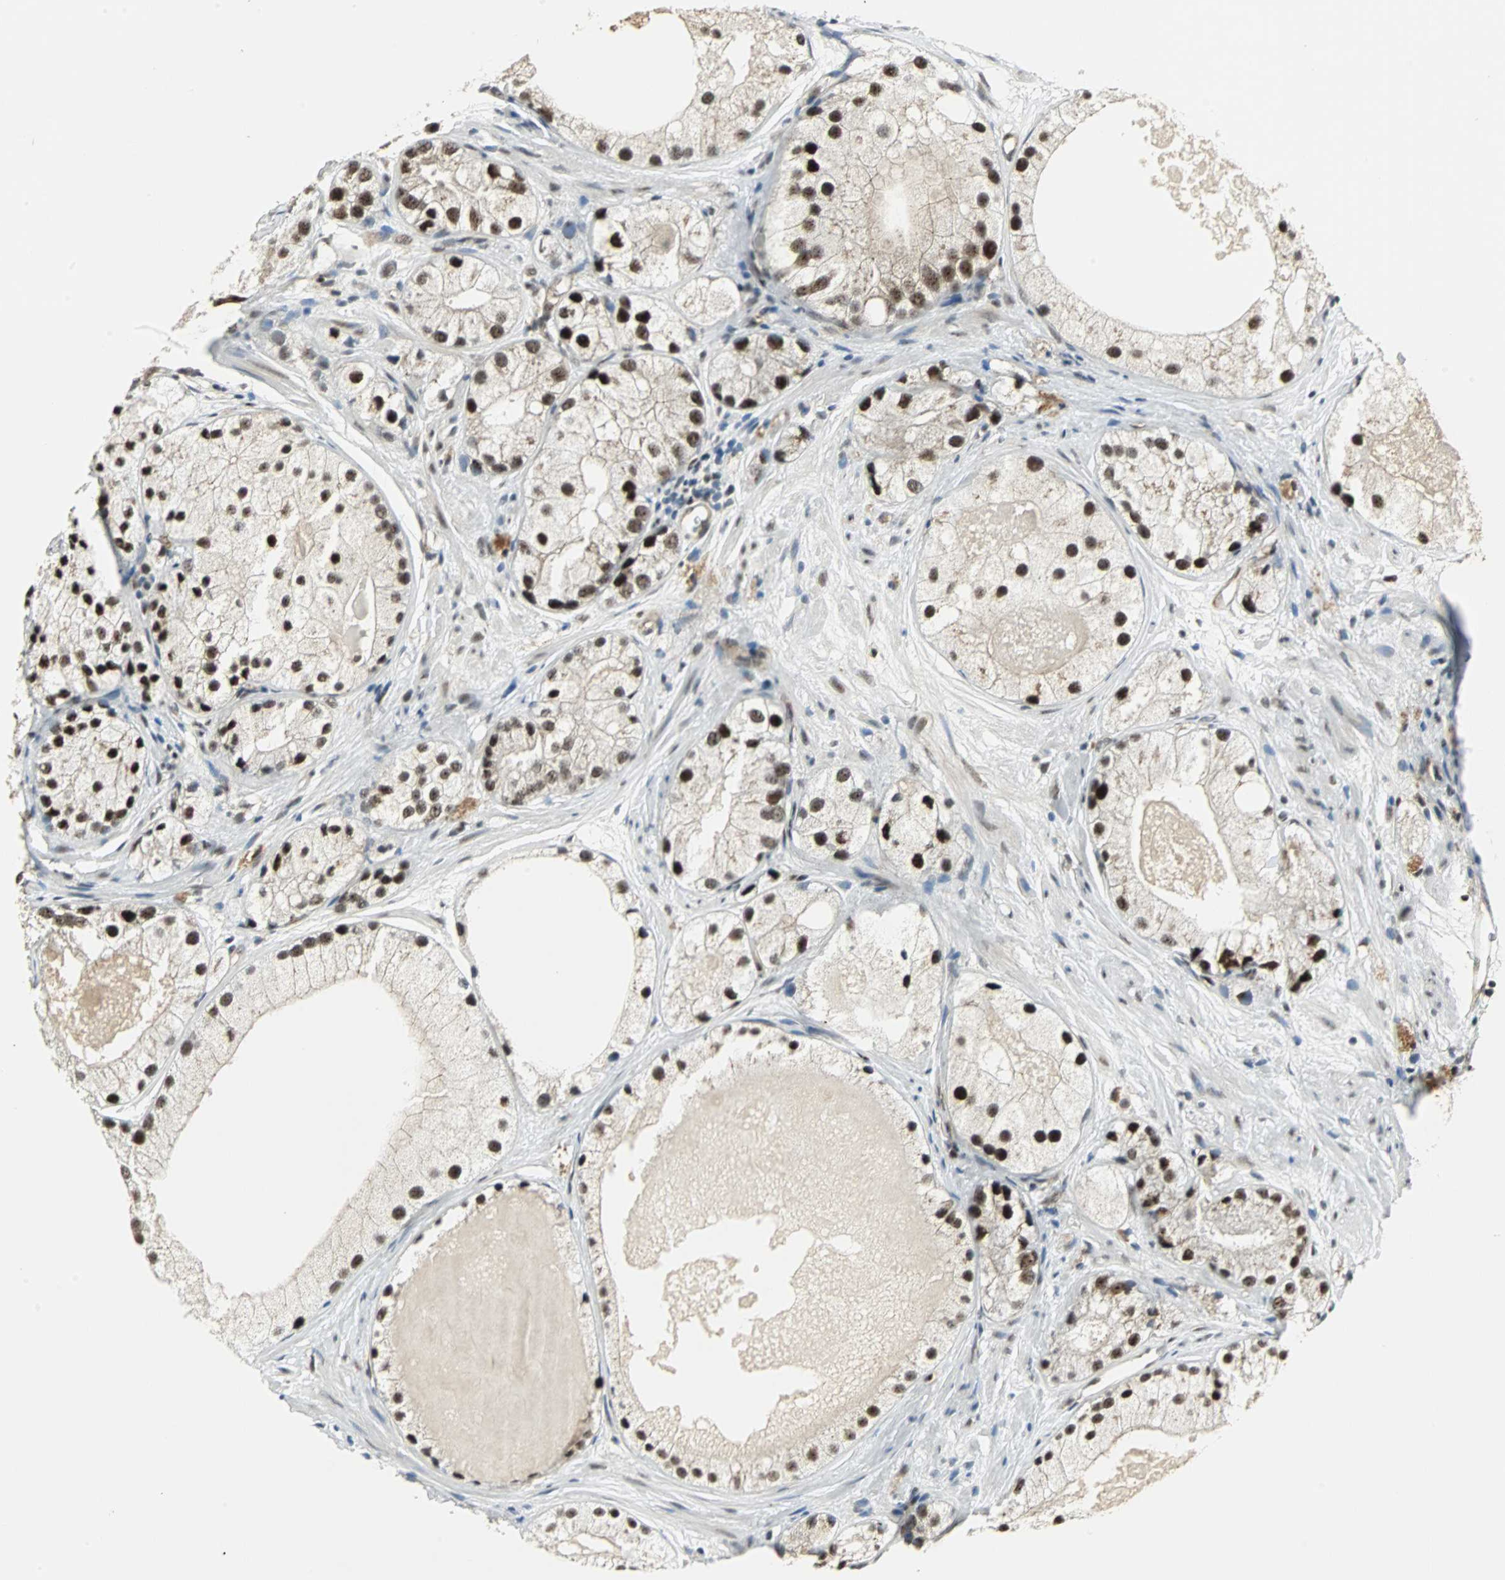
{"staining": {"intensity": "strong", "quantity": ">75%", "location": "nuclear"}, "tissue": "prostate cancer", "cell_type": "Tumor cells", "image_type": "cancer", "snomed": [{"axis": "morphology", "description": "Adenocarcinoma, Low grade"}, {"axis": "topography", "description": "Prostate"}], "caption": "Adenocarcinoma (low-grade) (prostate) stained for a protein demonstrates strong nuclear positivity in tumor cells.", "gene": "MED4", "patient": {"sex": "male", "age": 69}}